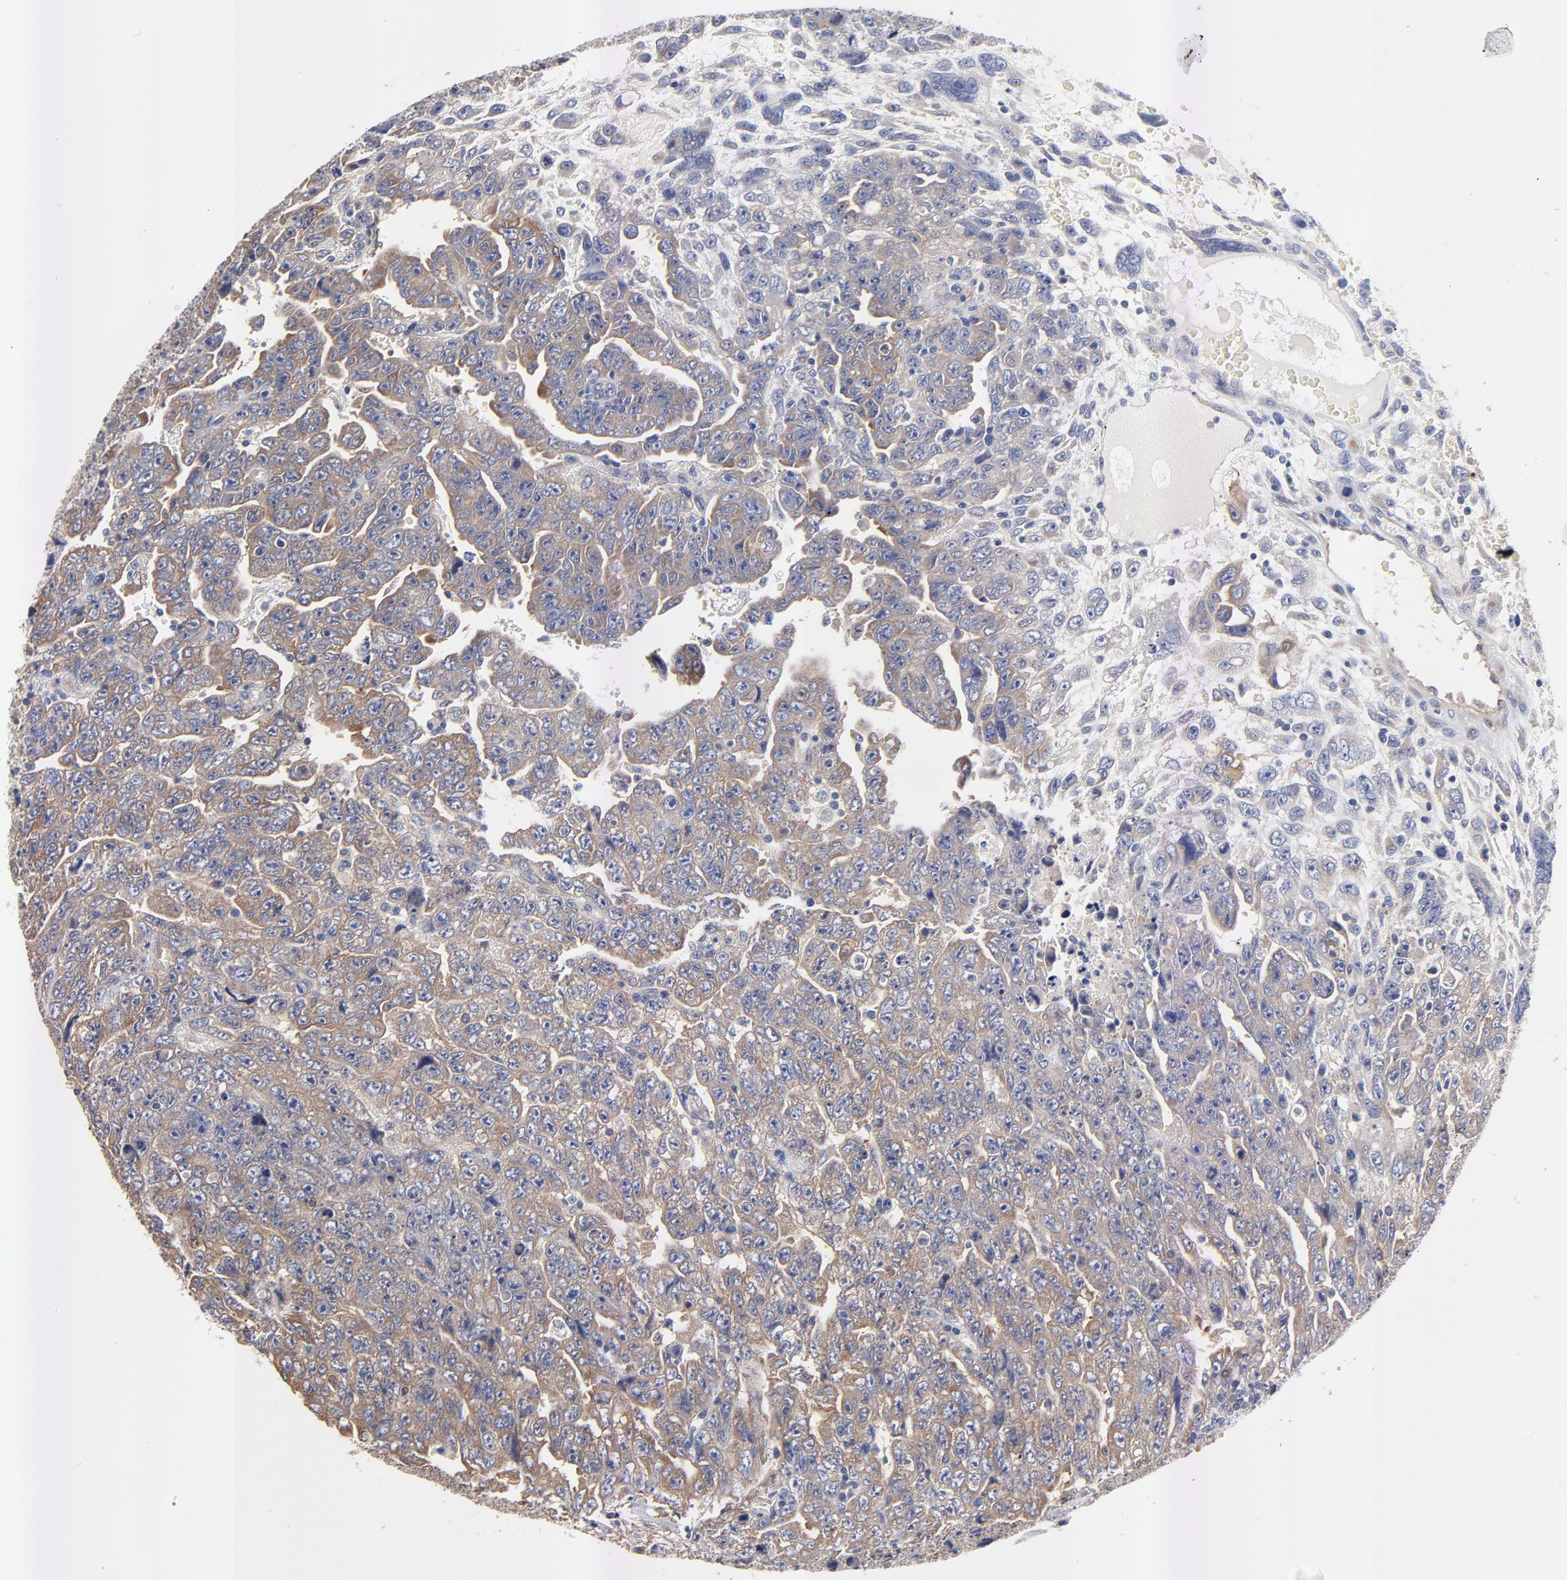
{"staining": {"intensity": "moderate", "quantity": ">75%", "location": "cytoplasmic/membranous"}, "tissue": "testis cancer", "cell_type": "Tumor cells", "image_type": "cancer", "snomed": [{"axis": "morphology", "description": "Carcinoma, Embryonal, NOS"}, {"axis": "topography", "description": "Testis"}], "caption": "Human embryonal carcinoma (testis) stained with a protein marker shows moderate staining in tumor cells.", "gene": "FBXL2", "patient": {"sex": "male", "age": 28}}